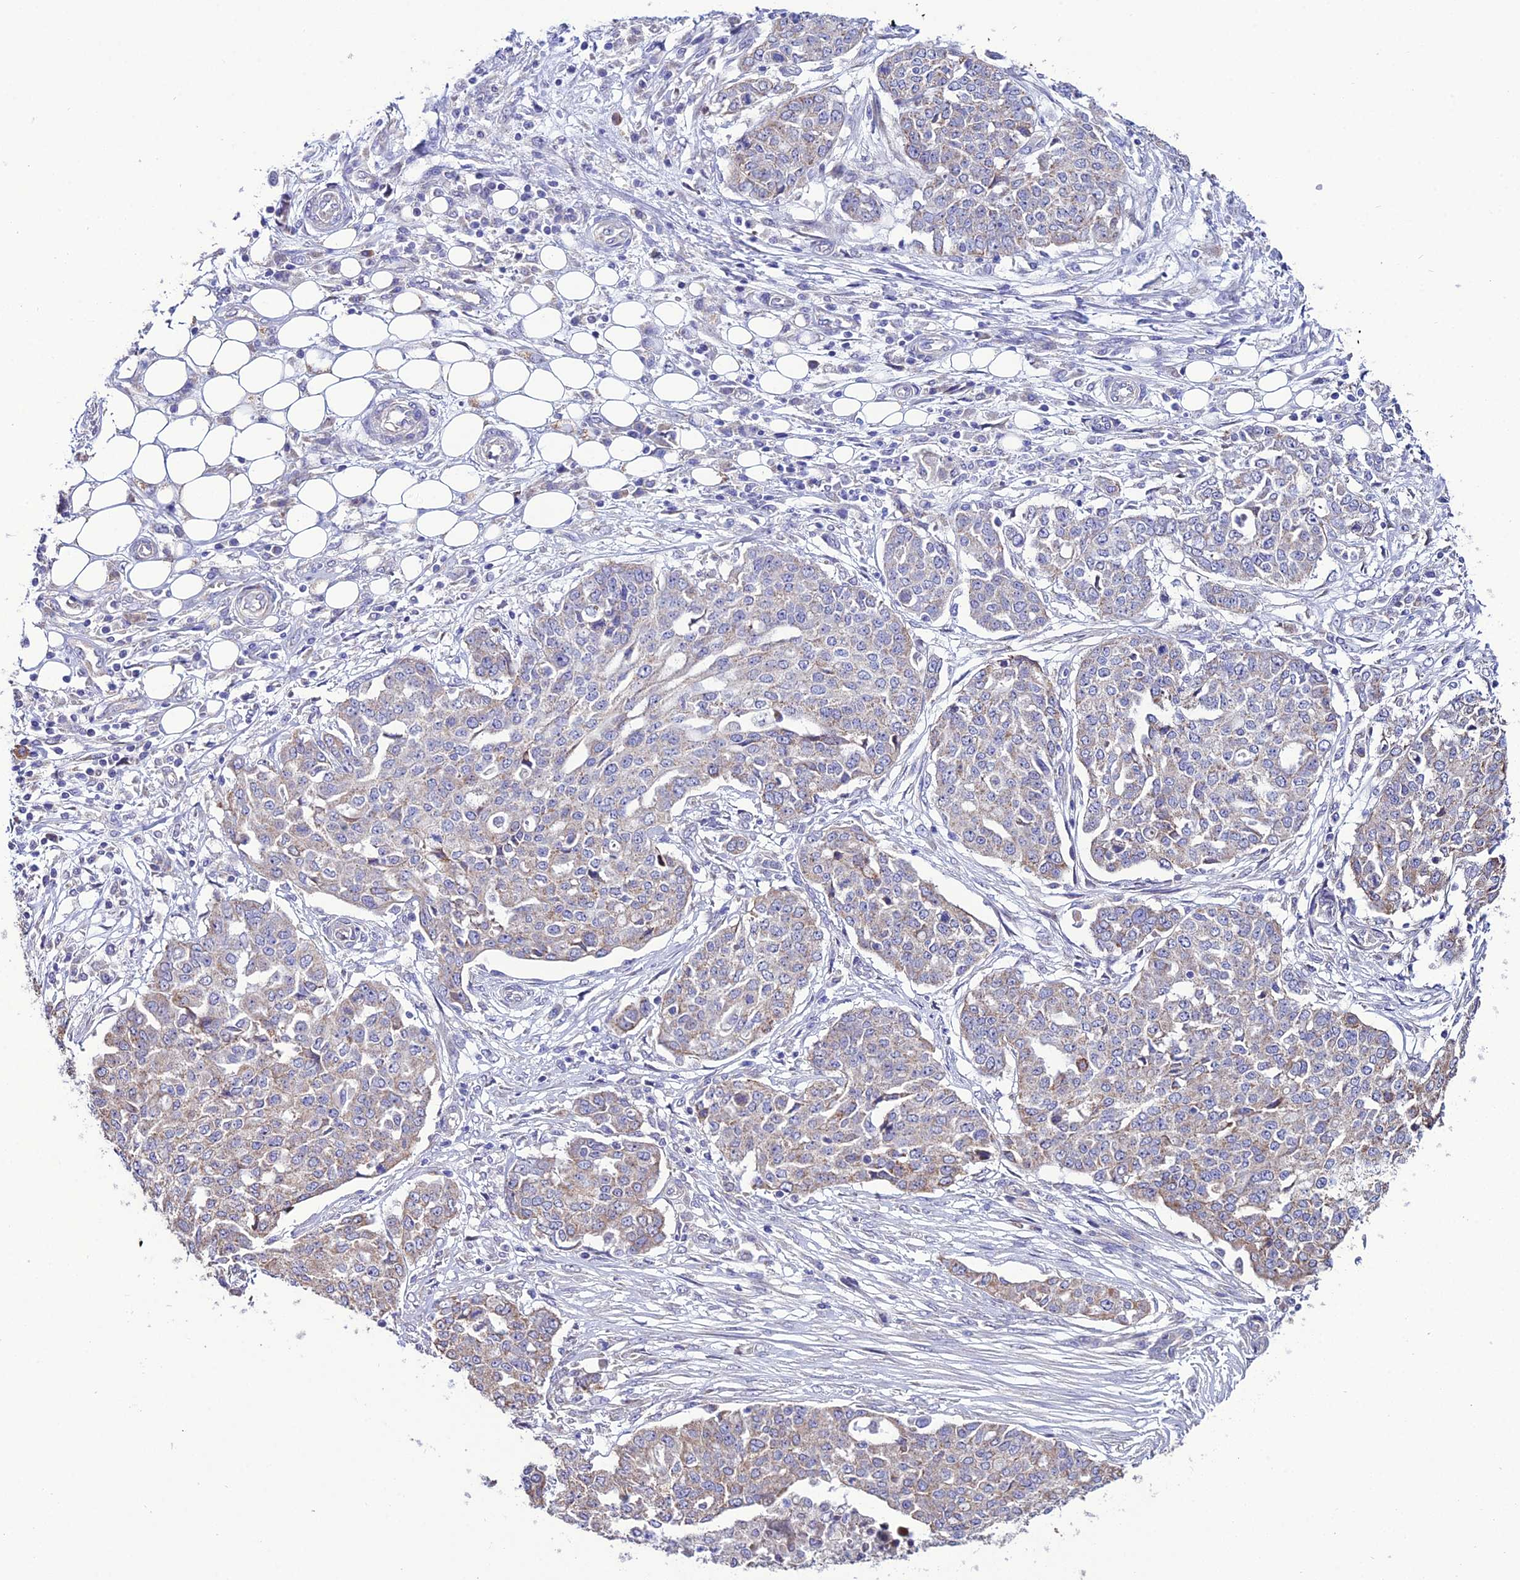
{"staining": {"intensity": "weak", "quantity": "<25%", "location": "cytoplasmic/membranous"}, "tissue": "ovarian cancer", "cell_type": "Tumor cells", "image_type": "cancer", "snomed": [{"axis": "morphology", "description": "Cystadenocarcinoma, serous, NOS"}, {"axis": "topography", "description": "Soft tissue"}, {"axis": "topography", "description": "Ovary"}], "caption": "This is an immunohistochemistry histopathology image of ovarian serous cystadenocarcinoma. There is no positivity in tumor cells.", "gene": "HOGA1", "patient": {"sex": "female", "age": 57}}